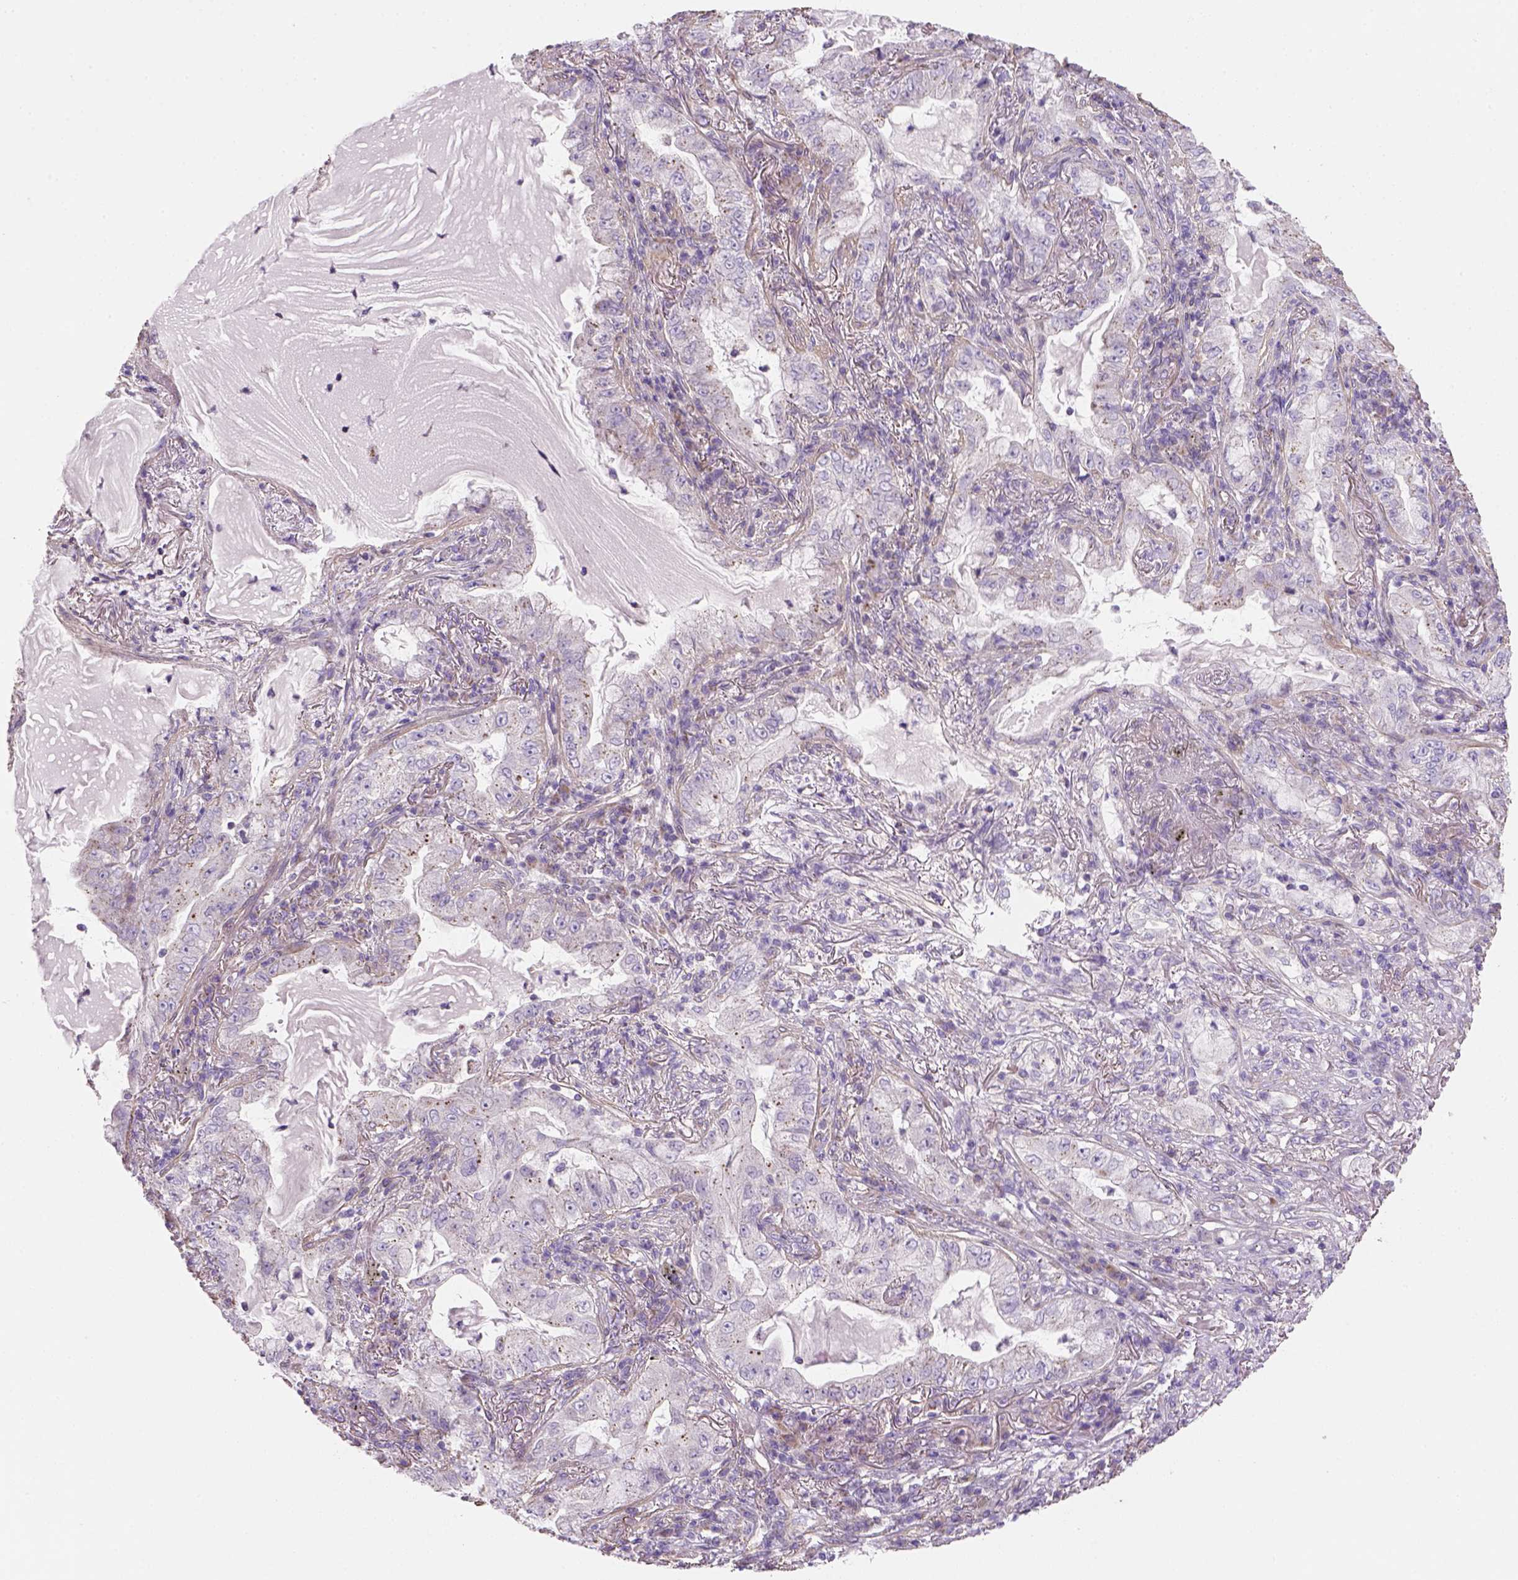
{"staining": {"intensity": "negative", "quantity": "none", "location": "none"}, "tissue": "lung cancer", "cell_type": "Tumor cells", "image_type": "cancer", "snomed": [{"axis": "morphology", "description": "Adenocarcinoma, NOS"}, {"axis": "topography", "description": "Lung"}], "caption": "This is an IHC micrograph of human lung cancer. There is no staining in tumor cells.", "gene": "HTRA1", "patient": {"sex": "female", "age": 73}}